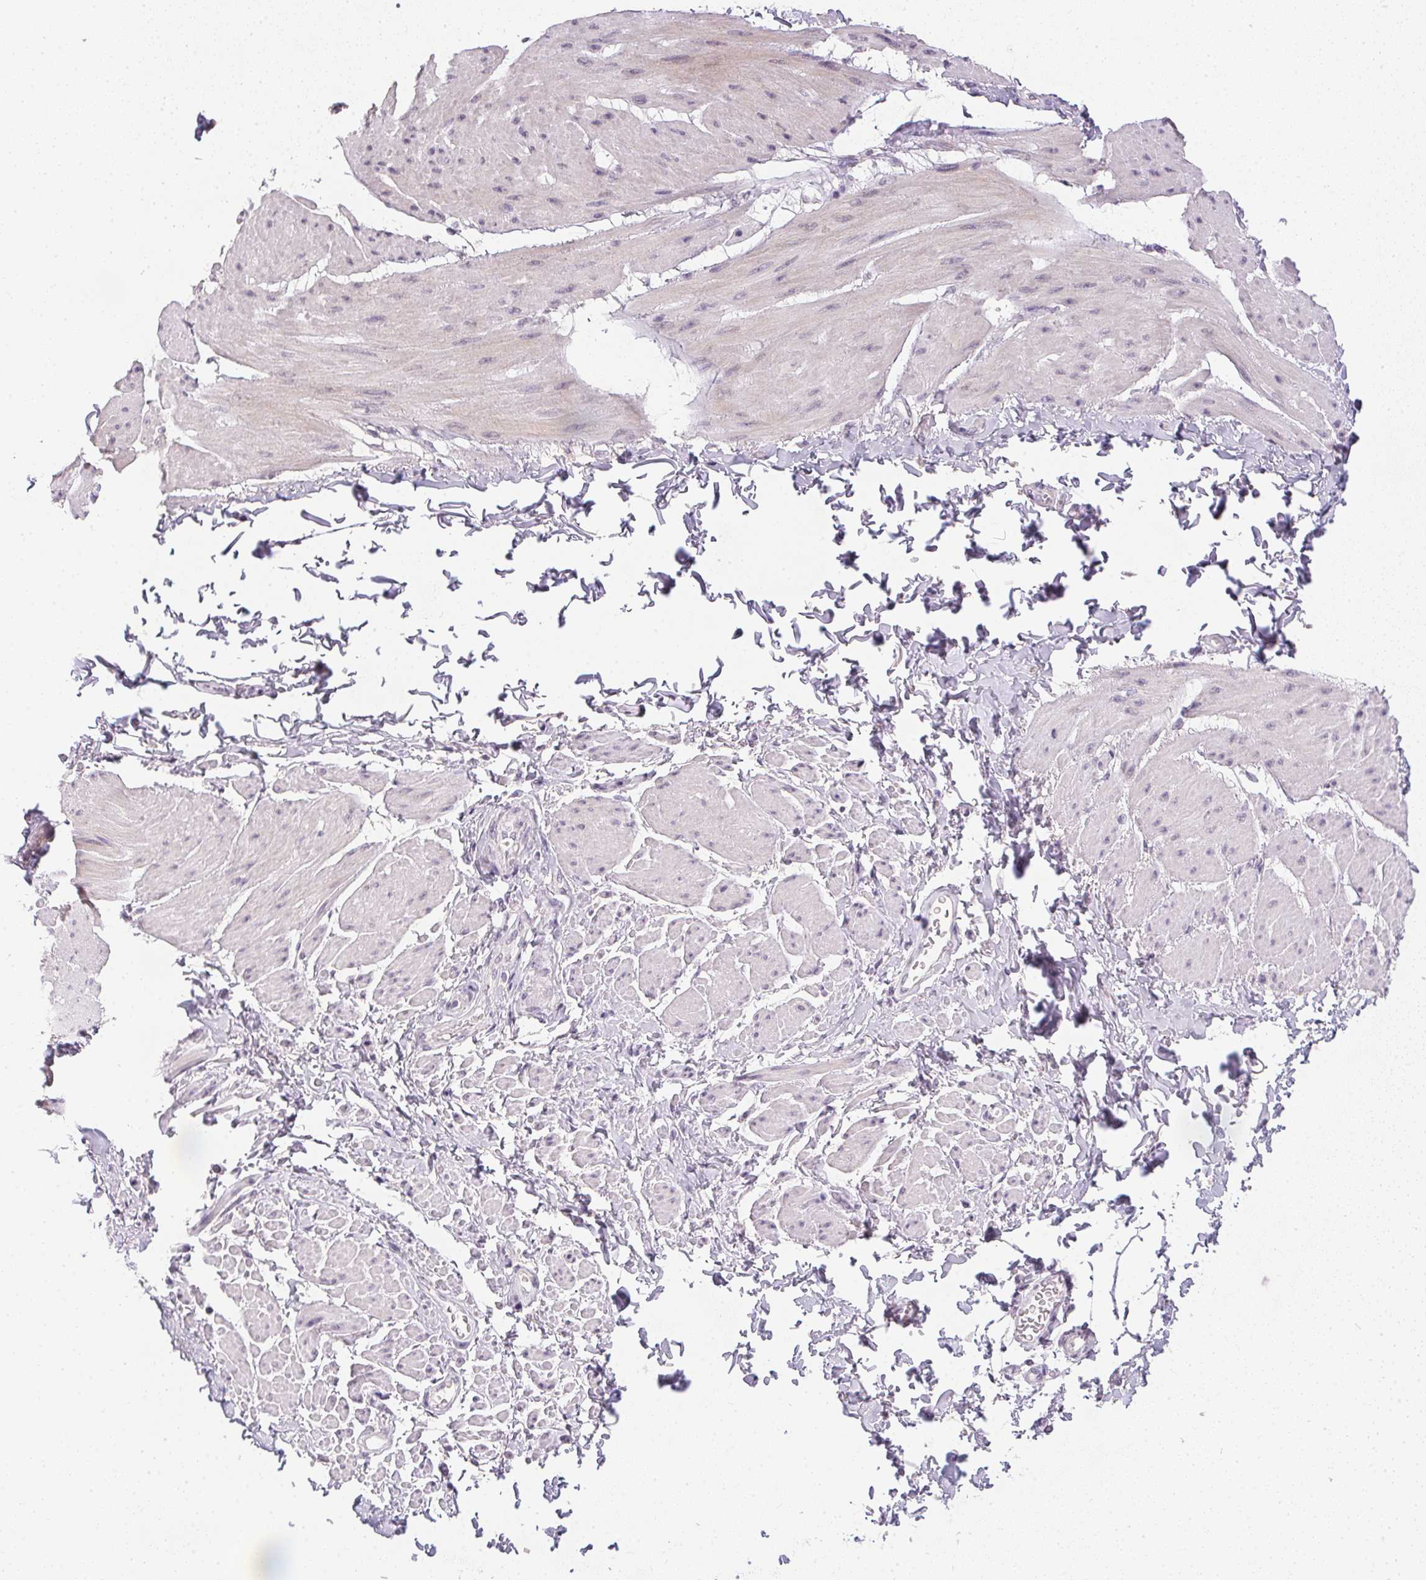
{"staining": {"intensity": "negative", "quantity": "none", "location": "none"}, "tissue": "adipose tissue", "cell_type": "Adipocytes", "image_type": "normal", "snomed": [{"axis": "morphology", "description": "Normal tissue, NOS"}, {"axis": "topography", "description": "Prostate"}, {"axis": "topography", "description": "Peripheral nerve tissue"}], "caption": "Immunohistochemistry of benign human adipose tissue reveals no staining in adipocytes. (Brightfield microscopy of DAB immunohistochemistry at high magnification).", "gene": "PPY", "patient": {"sex": "male", "age": 55}}